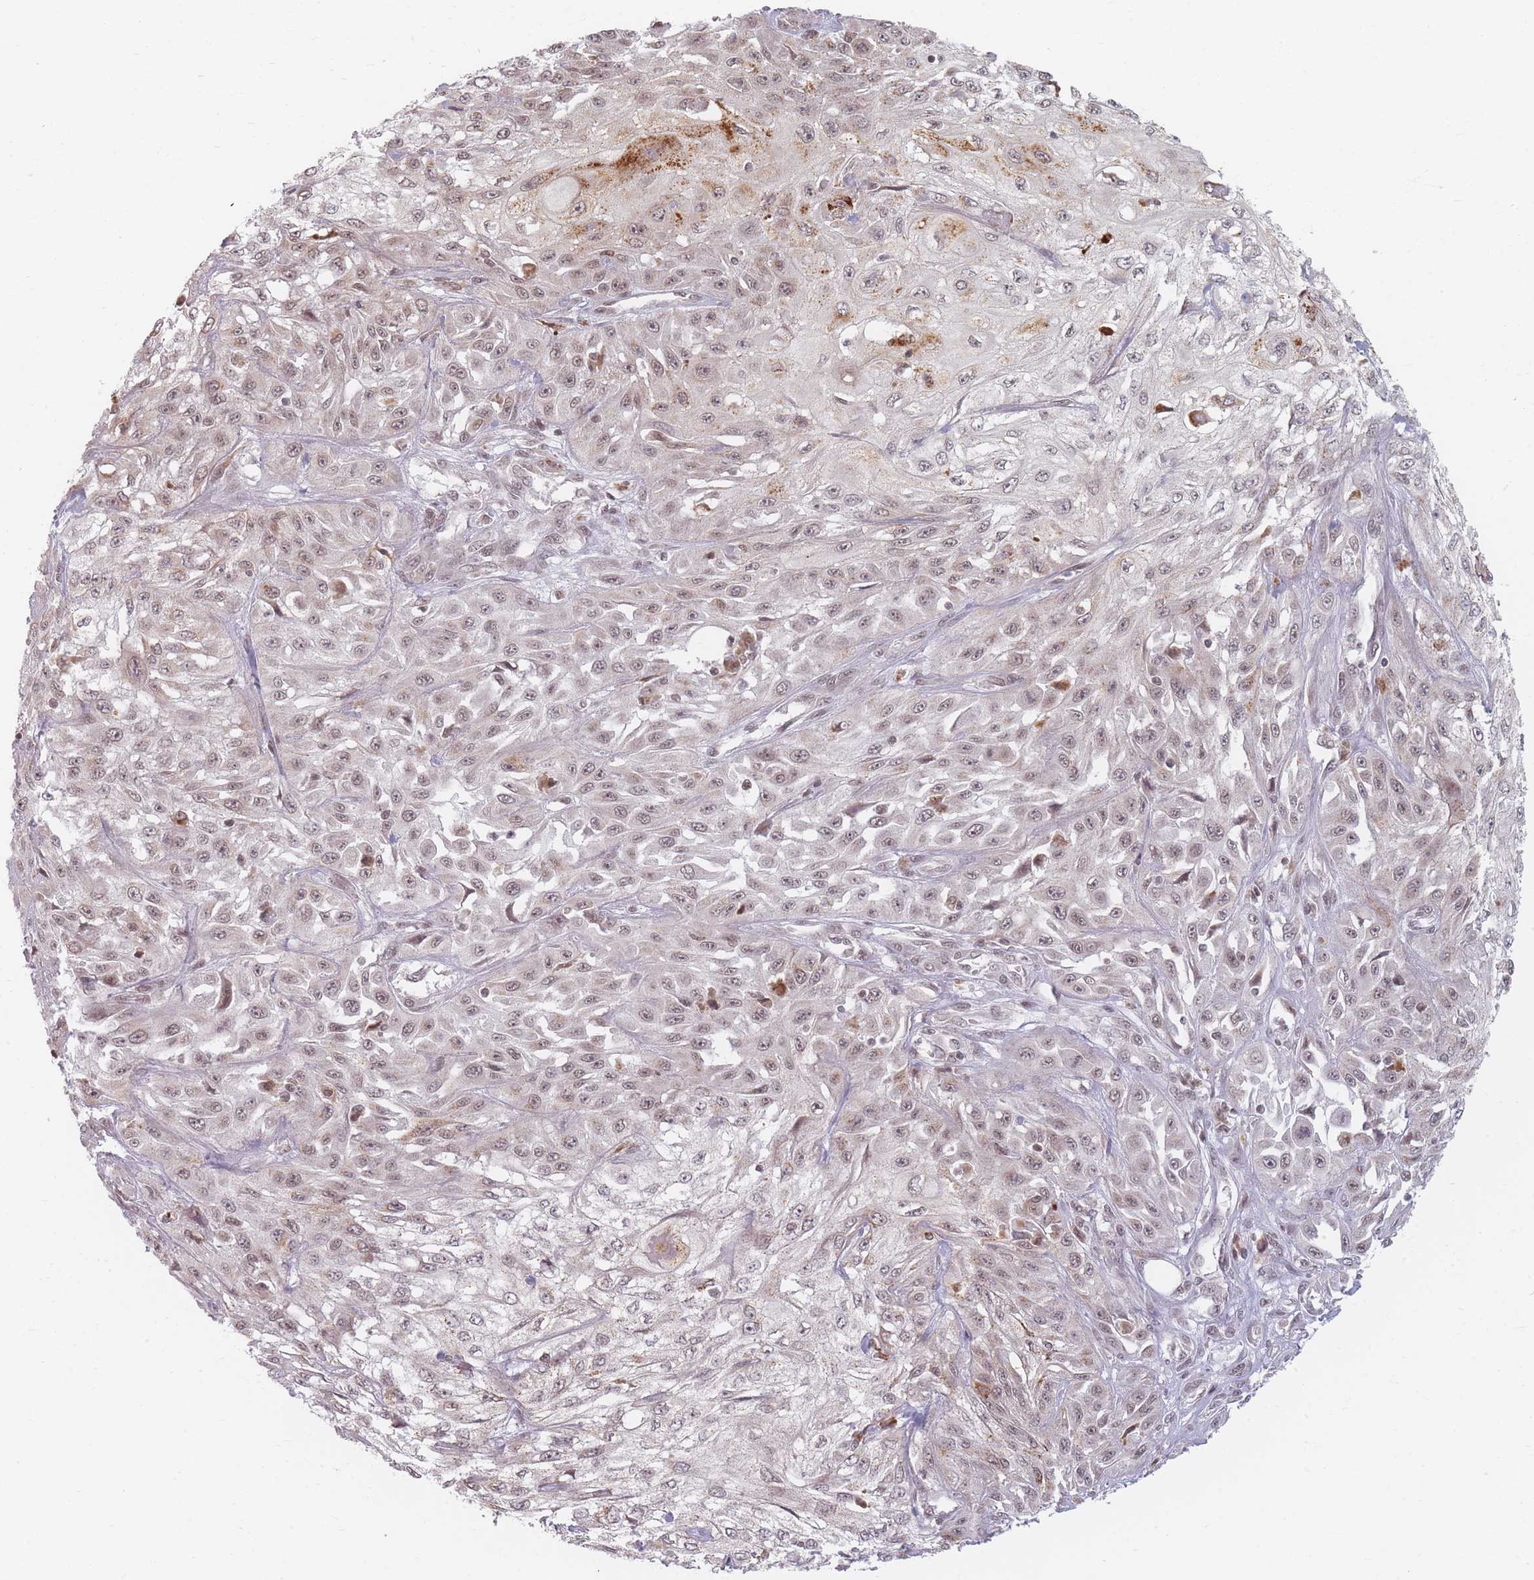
{"staining": {"intensity": "weak", "quantity": "25%-75%", "location": "nuclear"}, "tissue": "skin cancer", "cell_type": "Tumor cells", "image_type": "cancer", "snomed": [{"axis": "morphology", "description": "Squamous cell carcinoma, NOS"}, {"axis": "morphology", "description": "Squamous cell carcinoma, metastatic, NOS"}, {"axis": "topography", "description": "Skin"}, {"axis": "topography", "description": "Lymph node"}], "caption": "IHC of human skin cancer shows low levels of weak nuclear staining in approximately 25%-75% of tumor cells.", "gene": "SPATA45", "patient": {"sex": "male", "age": 75}}